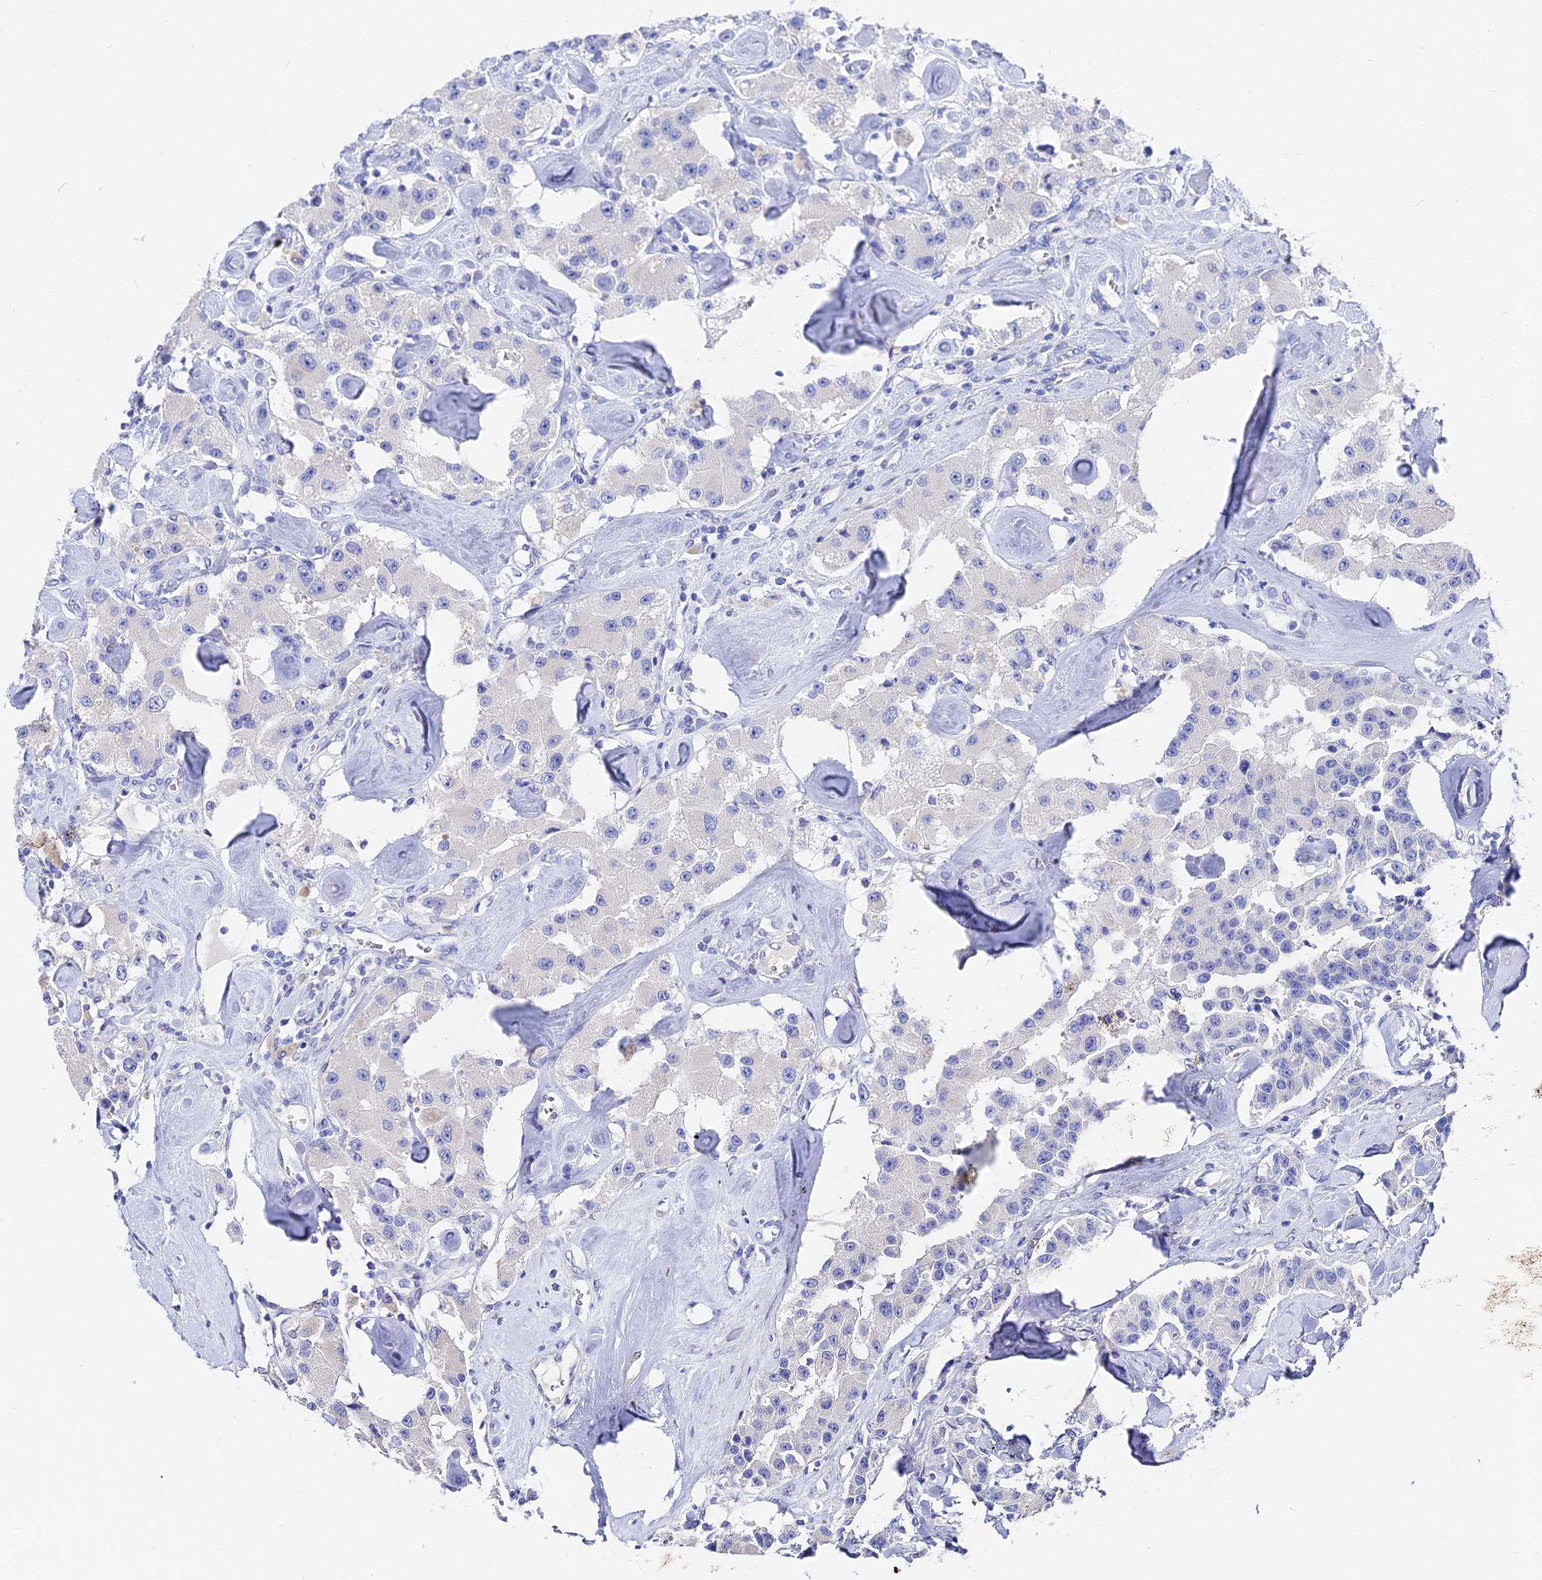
{"staining": {"intensity": "negative", "quantity": "none", "location": "none"}, "tissue": "carcinoid", "cell_type": "Tumor cells", "image_type": "cancer", "snomed": [{"axis": "morphology", "description": "Carcinoid, malignant, NOS"}, {"axis": "topography", "description": "Pancreas"}], "caption": "This histopathology image is of carcinoid stained with immunohistochemistry (IHC) to label a protein in brown with the nuclei are counter-stained blue. There is no positivity in tumor cells.", "gene": "VPS33B", "patient": {"sex": "male", "age": 41}}